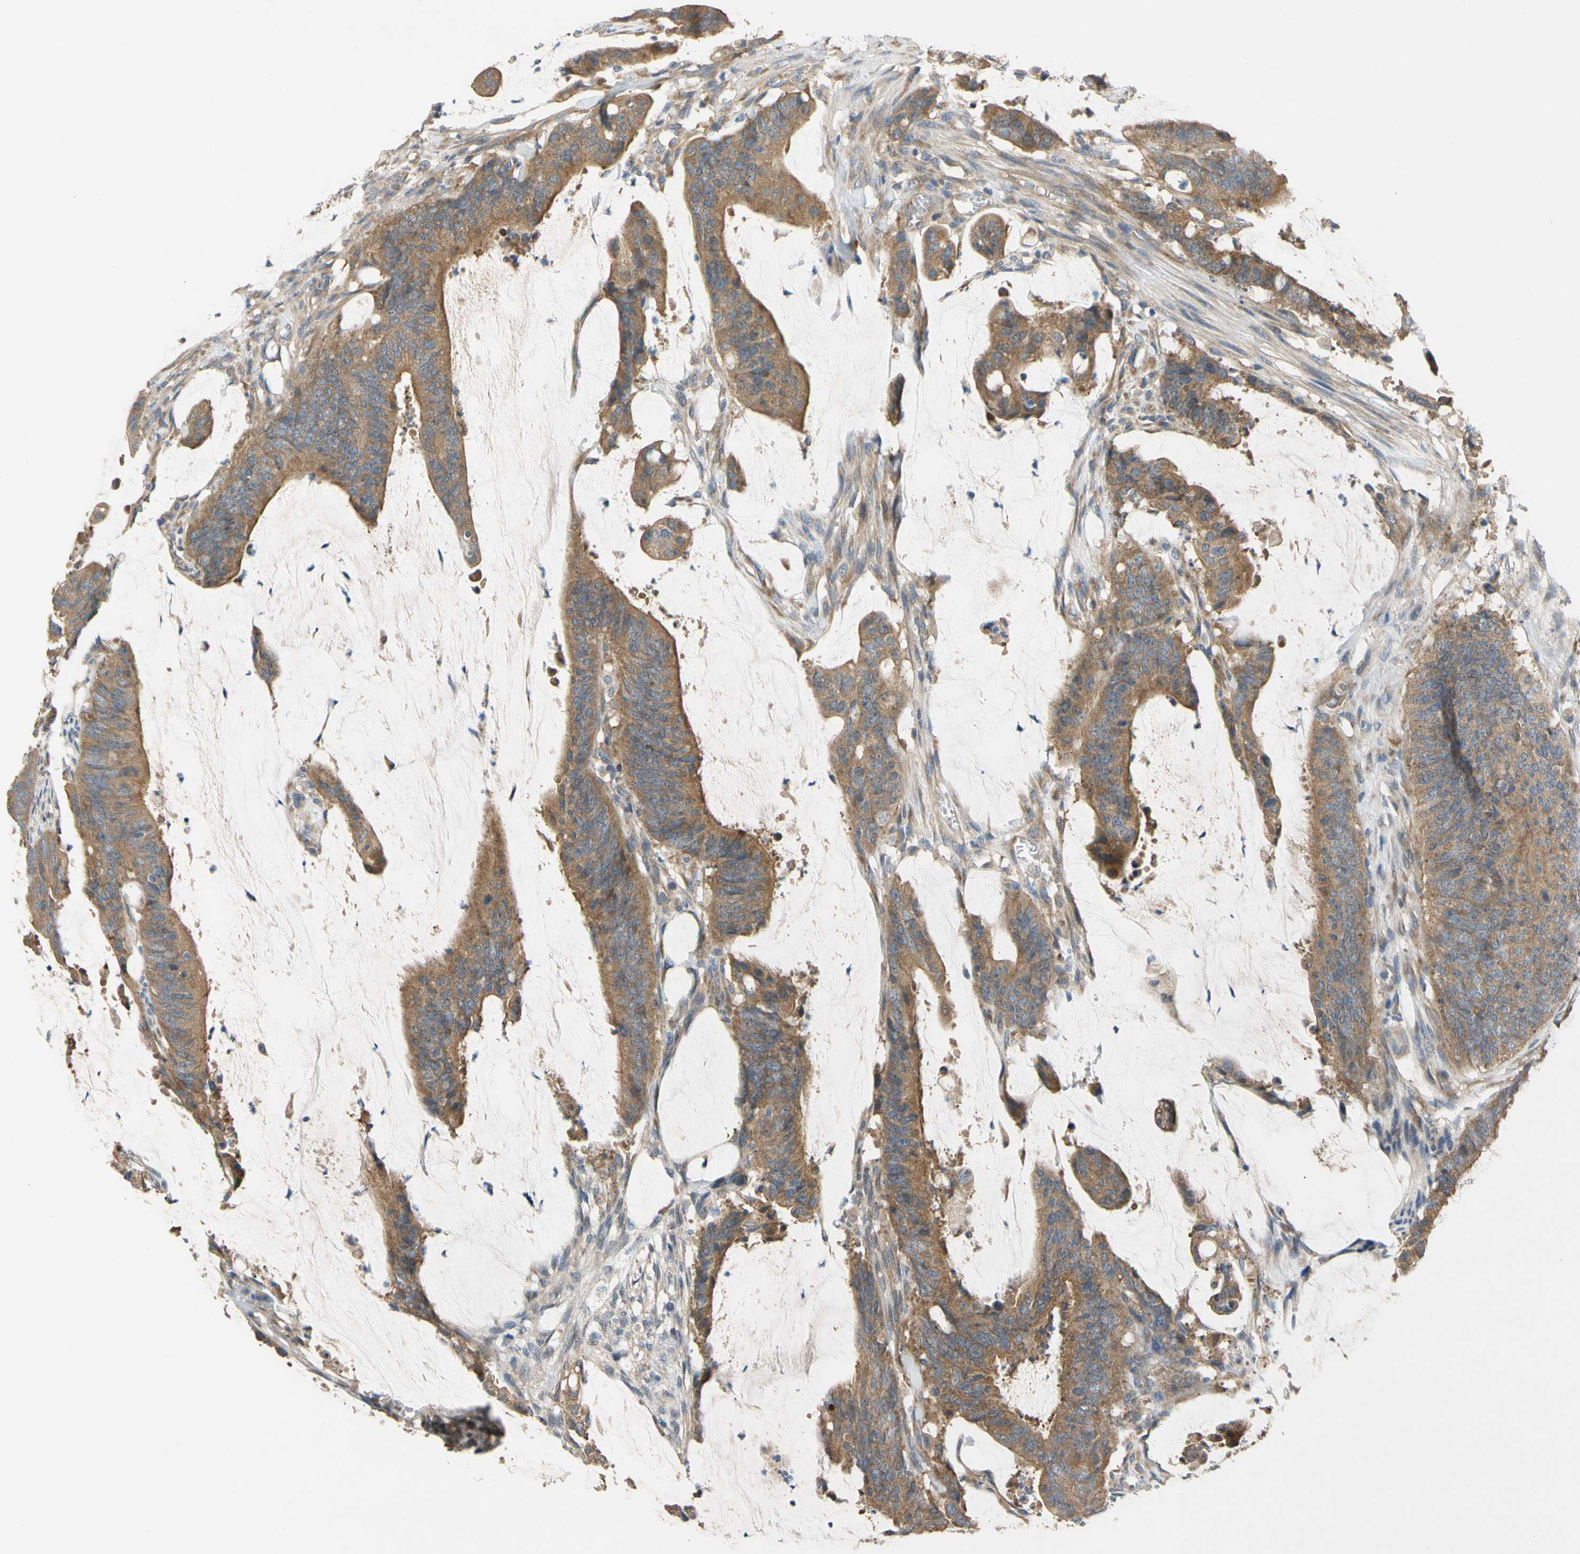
{"staining": {"intensity": "moderate", "quantity": ">75%", "location": "cytoplasmic/membranous"}, "tissue": "colorectal cancer", "cell_type": "Tumor cells", "image_type": "cancer", "snomed": [{"axis": "morphology", "description": "Adenocarcinoma, NOS"}, {"axis": "topography", "description": "Rectum"}], "caption": "This histopathology image shows immunohistochemistry staining of human colorectal adenocarcinoma, with medium moderate cytoplasmic/membranous staining in about >75% of tumor cells.", "gene": "MBTPS2", "patient": {"sex": "female", "age": 66}}